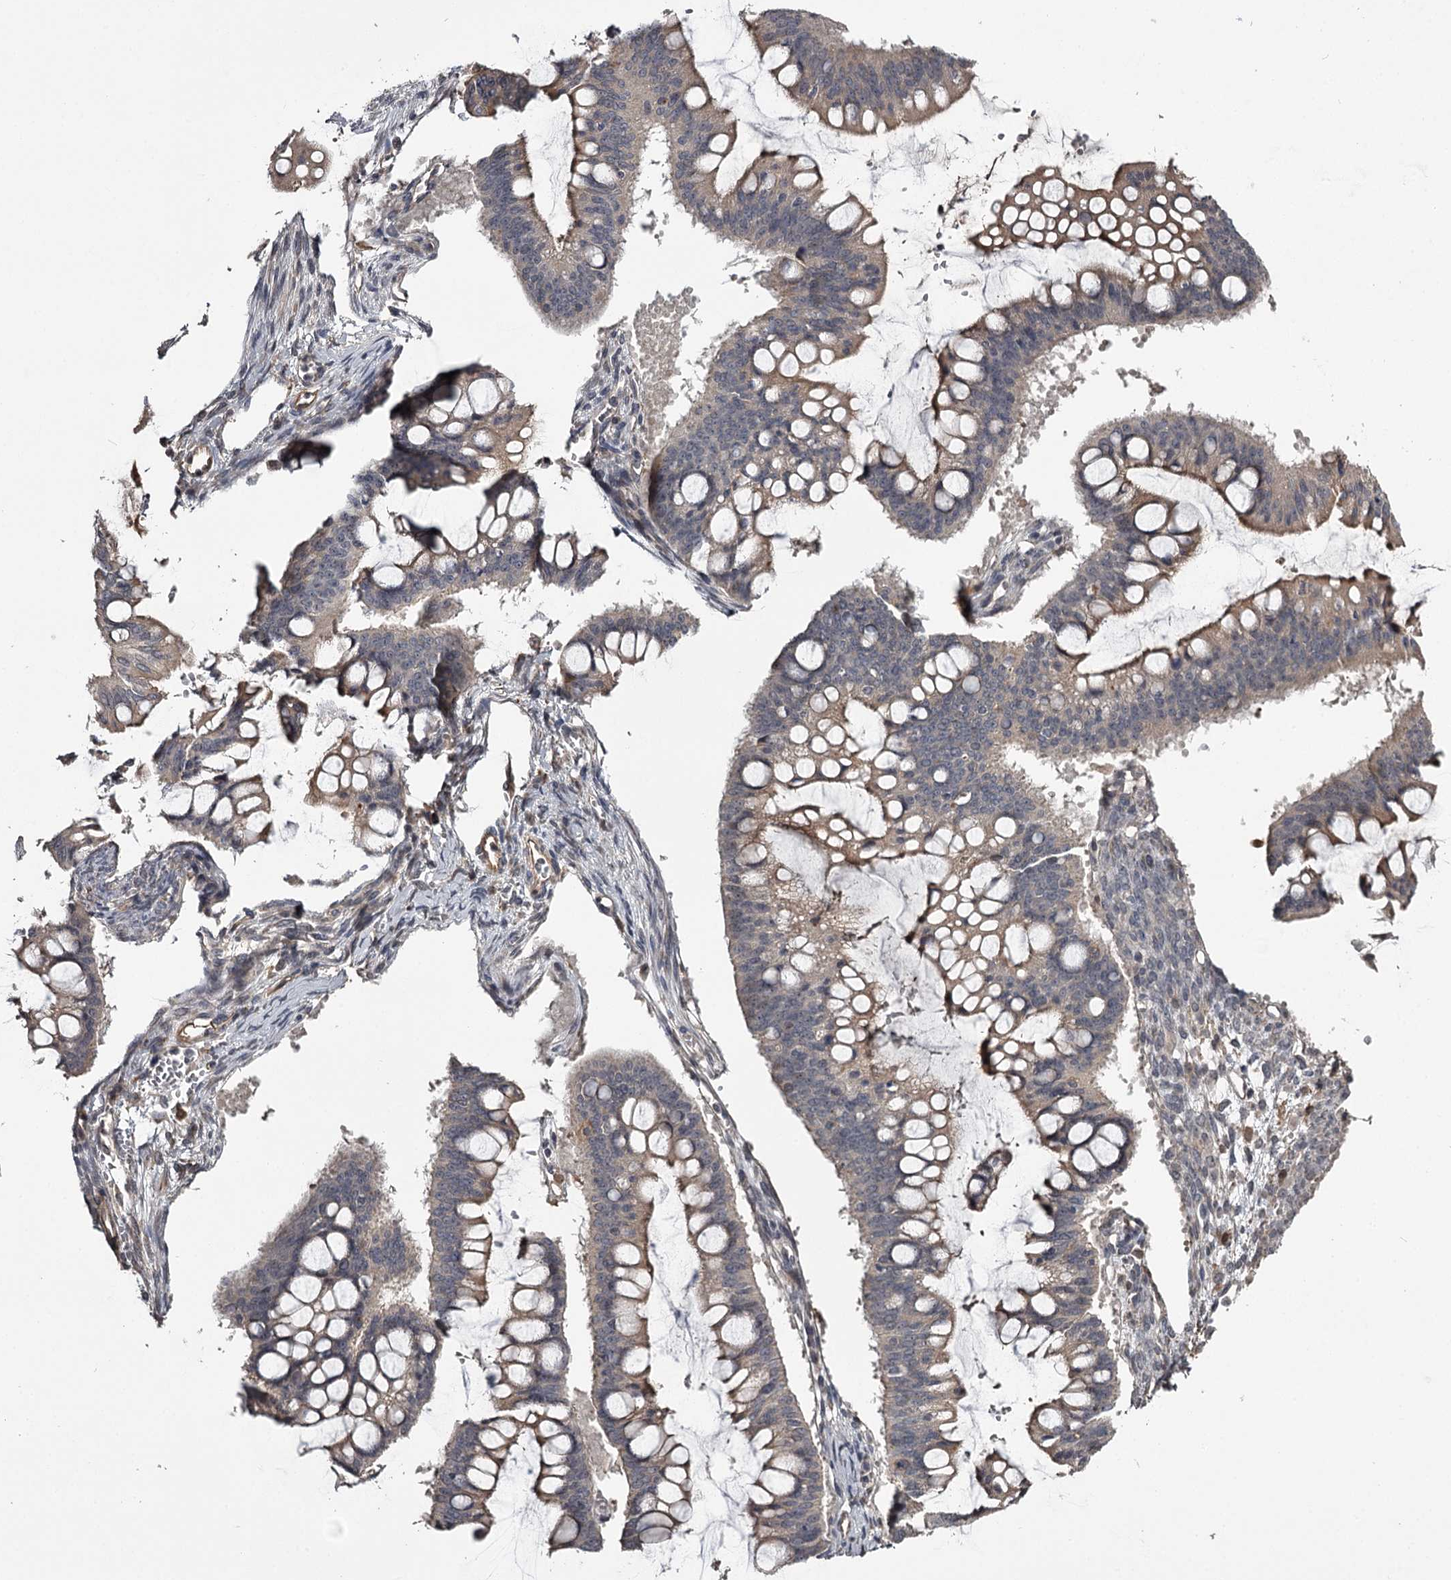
{"staining": {"intensity": "moderate", "quantity": "<25%", "location": "cytoplasmic/membranous"}, "tissue": "ovarian cancer", "cell_type": "Tumor cells", "image_type": "cancer", "snomed": [{"axis": "morphology", "description": "Cystadenocarcinoma, mucinous, NOS"}, {"axis": "topography", "description": "Ovary"}], "caption": "DAB (3,3'-diaminobenzidine) immunohistochemical staining of ovarian cancer (mucinous cystadenocarcinoma) shows moderate cytoplasmic/membranous protein expression in approximately <25% of tumor cells.", "gene": "CWF19L2", "patient": {"sex": "female", "age": 73}}